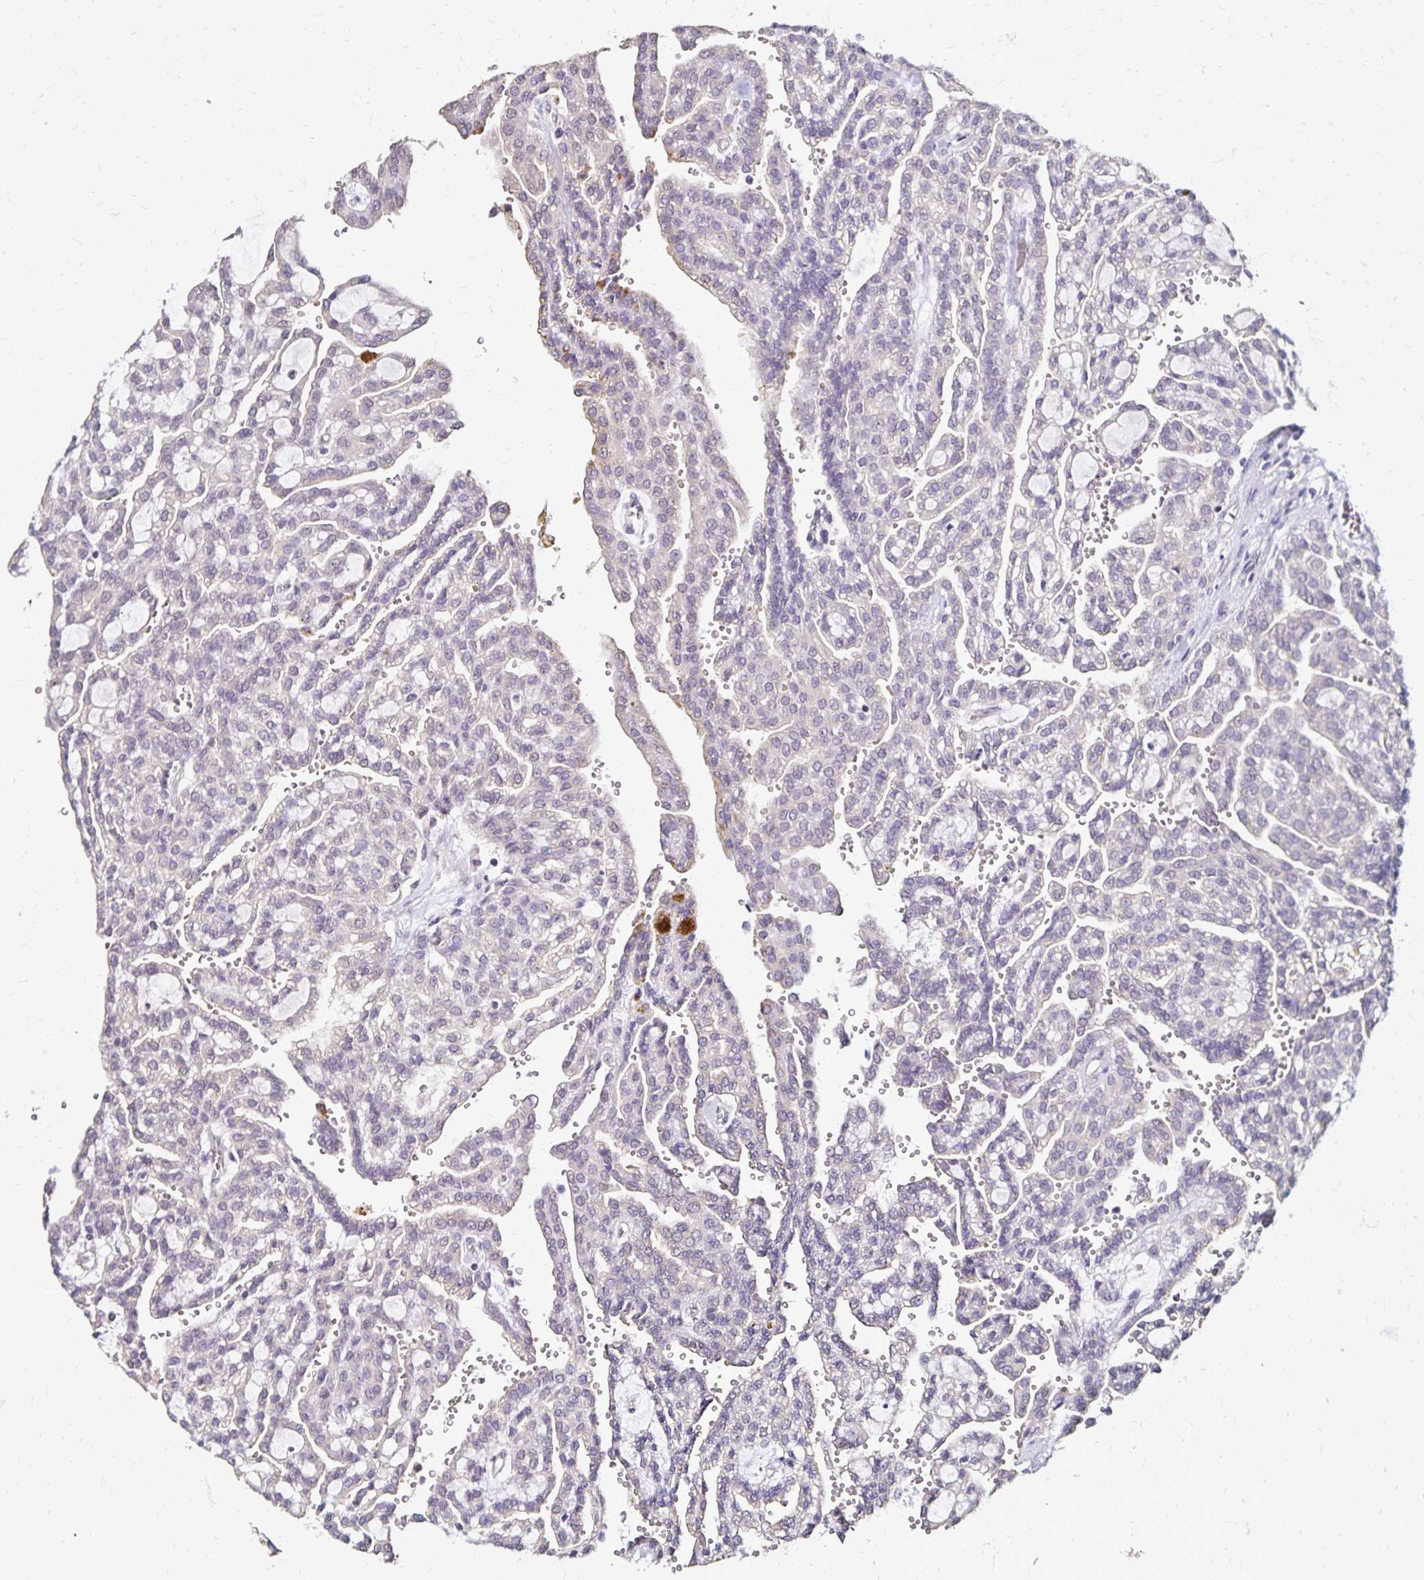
{"staining": {"intensity": "negative", "quantity": "none", "location": "none"}, "tissue": "renal cancer", "cell_type": "Tumor cells", "image_type": "cancer", "snomed": [{"axis": "morphology", "description": "Adenocarcinoma, NOS"}, {"axis": "topography", "description": "Kidney"}], "caption": "IHC photomicrograph of renal cancer stained for a protein (brown), which reveals no staining in tumor cells. (Brightfield microscopy of DAB immunohistochemistry (IHC) at high magnification).", "gene": "EMC10", "patient": {"sex": "male", "age": 63}}